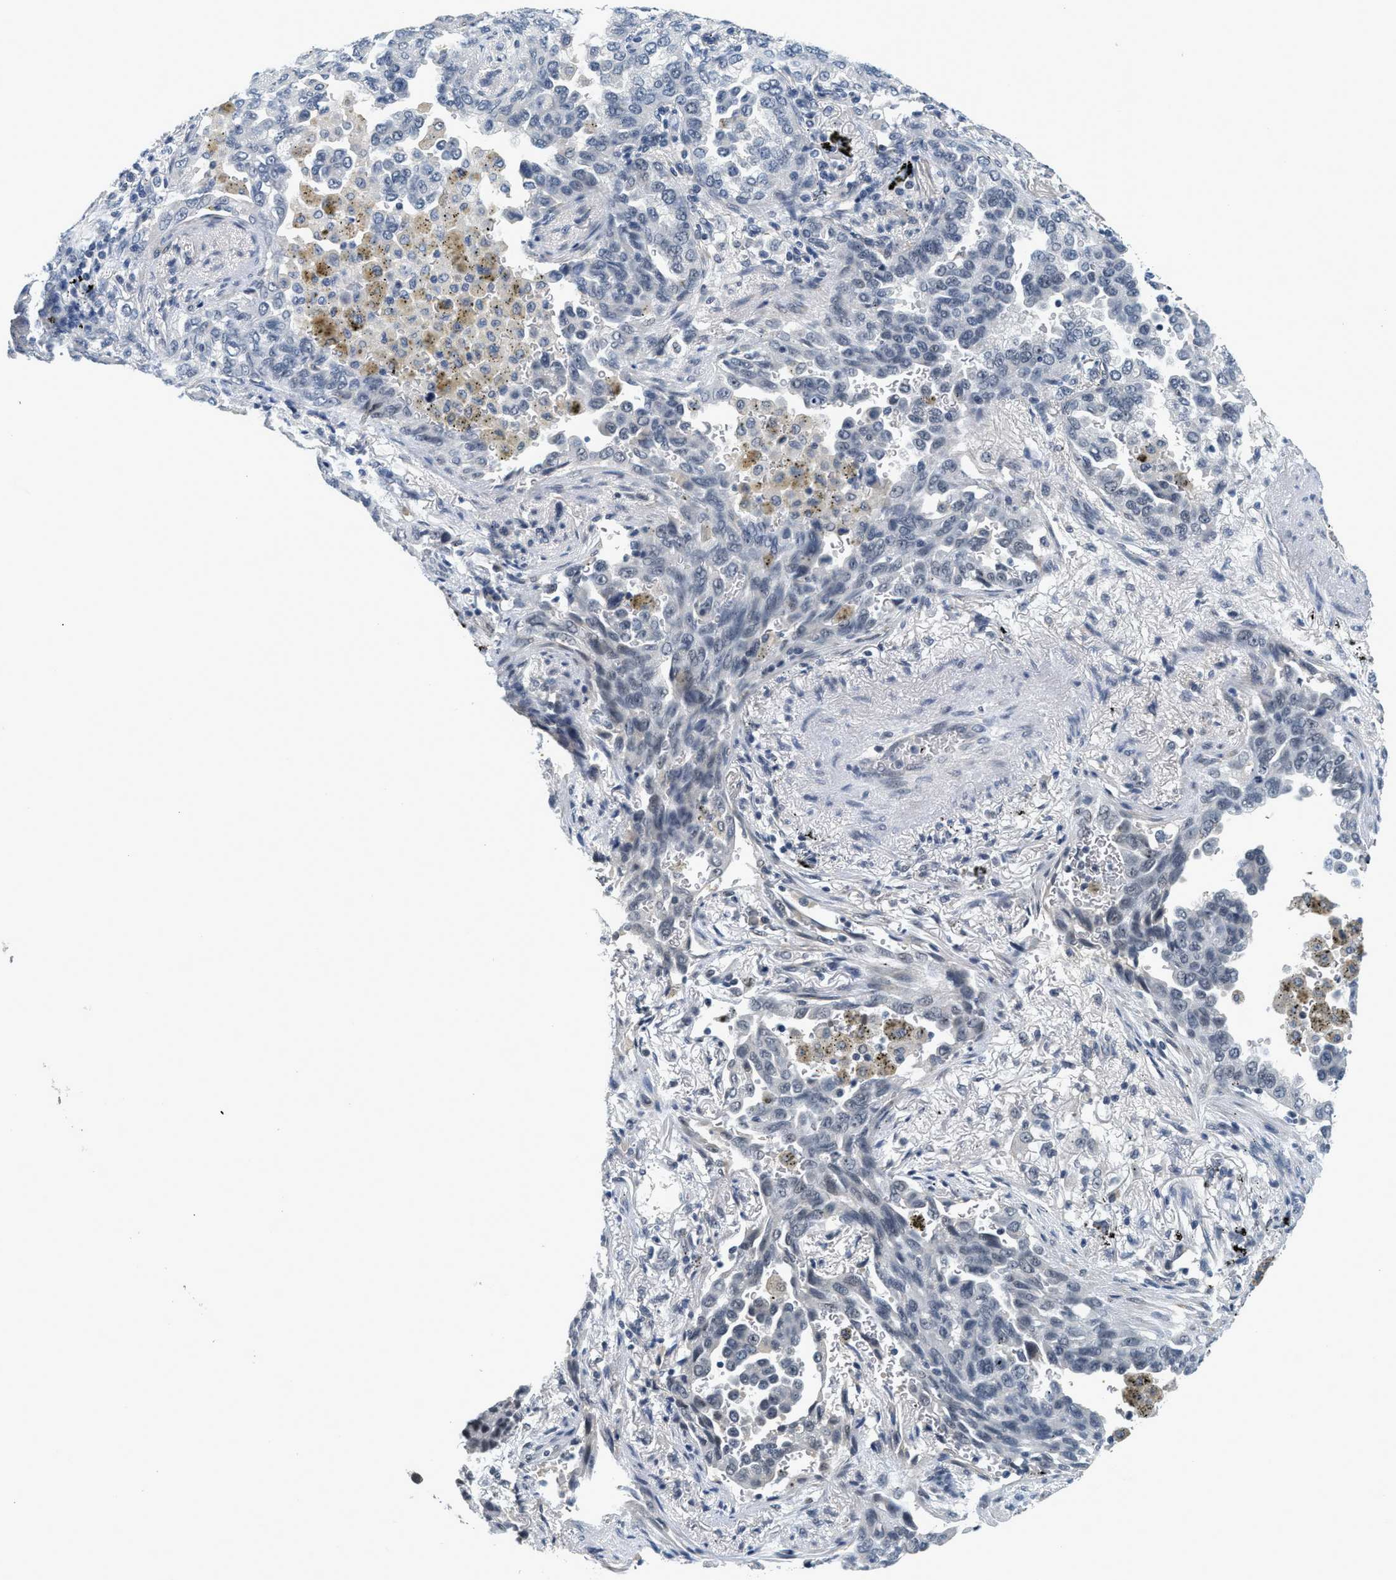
{"staining": {"intensity": "negative", "quantity": "none", "location": "none"}, "tissue": "lung cancer", "cell_type": "Tumor cells", "image_type": "cancer", "snomed": [{"axis": "morphology", "description": "Normal tissue, NOS"}, {"axis": "morphology", "description": "Adenocarcinoma, NOS"}, {"axis": "topography", "description": "Lung"}], "caption": "Human lung cancer stained for a protein using IHC shows no positivity in tumor cells.", "gene": "MZF1", "patient": {"sex": "male", "age": 59}}